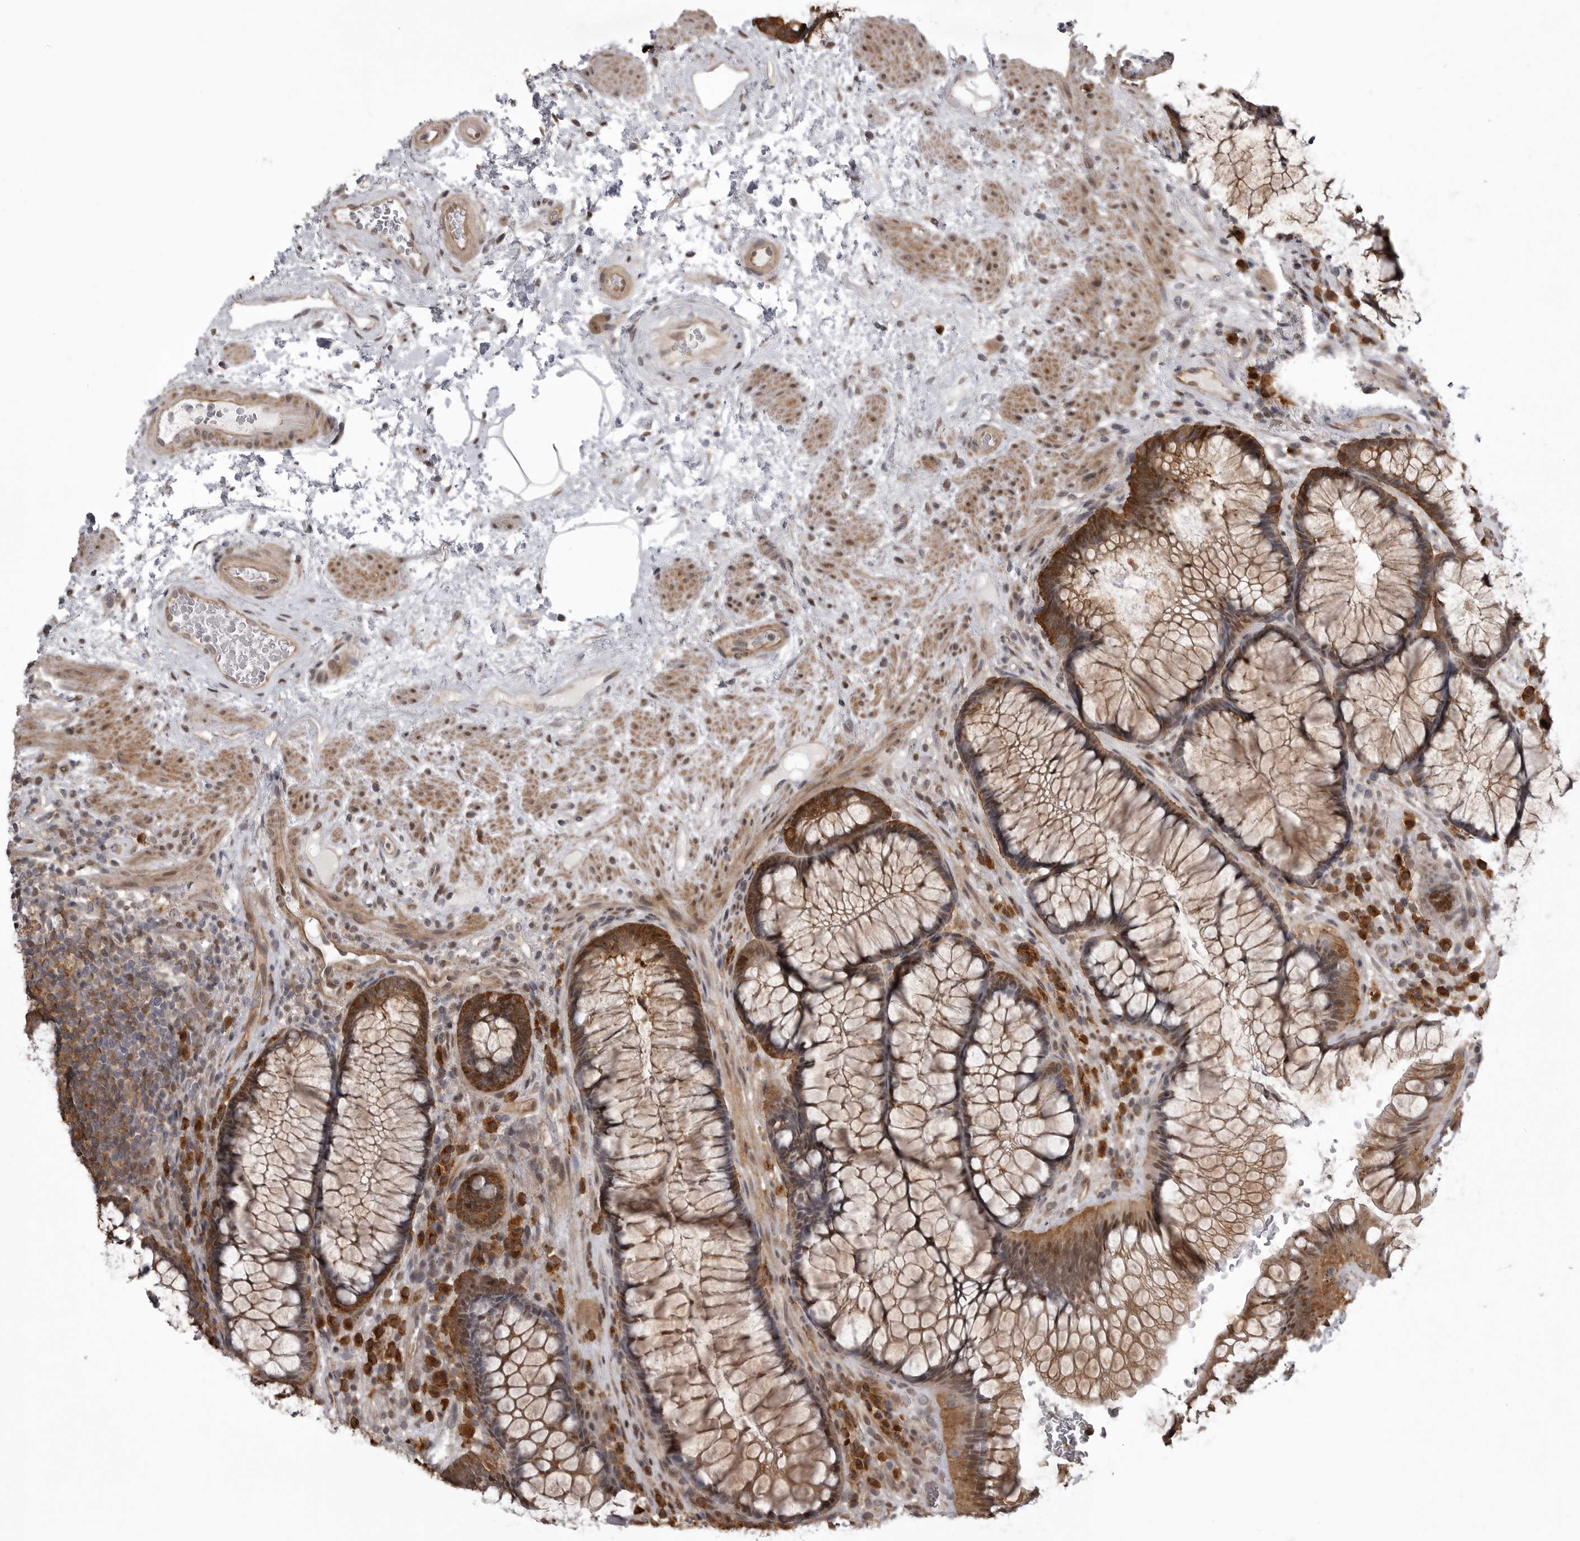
{"staining": {"intensity": "strong", "quantity": ">75%", "location": "cytoplasmic/membranous,nuclear"}, "tissue": "rectum", "cell_type": "Glandular cells", "image_type": "normal", "snomed": [{"axis": "morphology", "description": "Normal tissue, NOS"}, {"axis": "topography", "description": "Rectum"}], "caption": "This image displays benign rectum stained with immunohistochemistry to label a protein in brown. The cytoplasmic/membranous,nuclear of glandular cells show strong positivity for the protein. Nuclei are counter-stained blue.", "gene": "SNX16", "patient": {"sex": "male", "age": 51}}